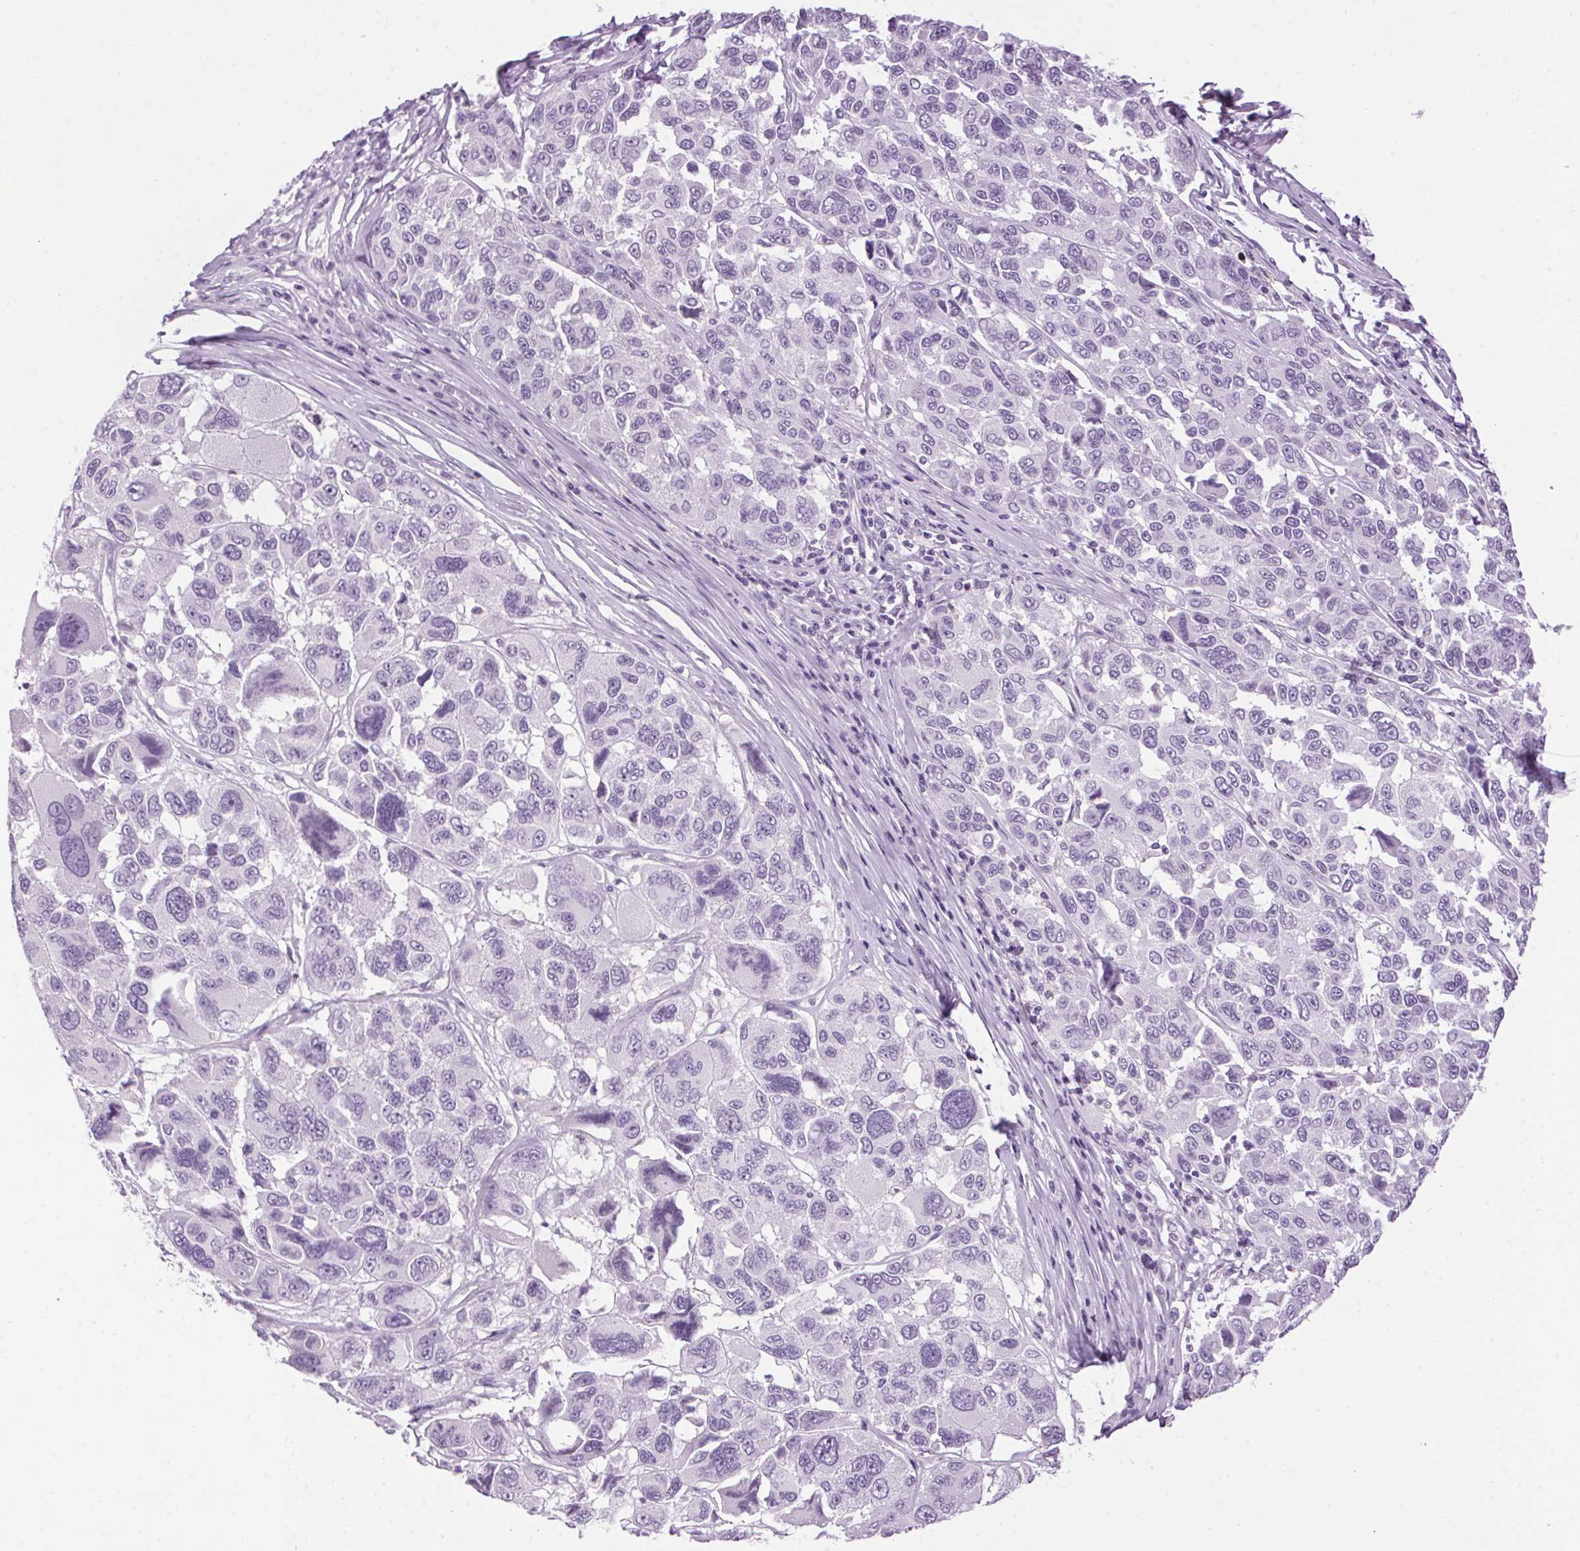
{"staining": {"intensity": "negative", "quantity": "none", "location": "none"}, "tissue": "melanoma", "cell_type": "Tumor cells", "image_type": "cancer", "snomed": [{"axis": "morphology", "description": "Malignant melanoma, NOS"}, {"axis": "topography", "description": "Skin"}], "caption": "Human melanoma stained for a protein using immunohistochemistry displays no positivity in tumor cells.", "gene": "TMEM88B", "patient": {"sex": "female", "age": 66}}